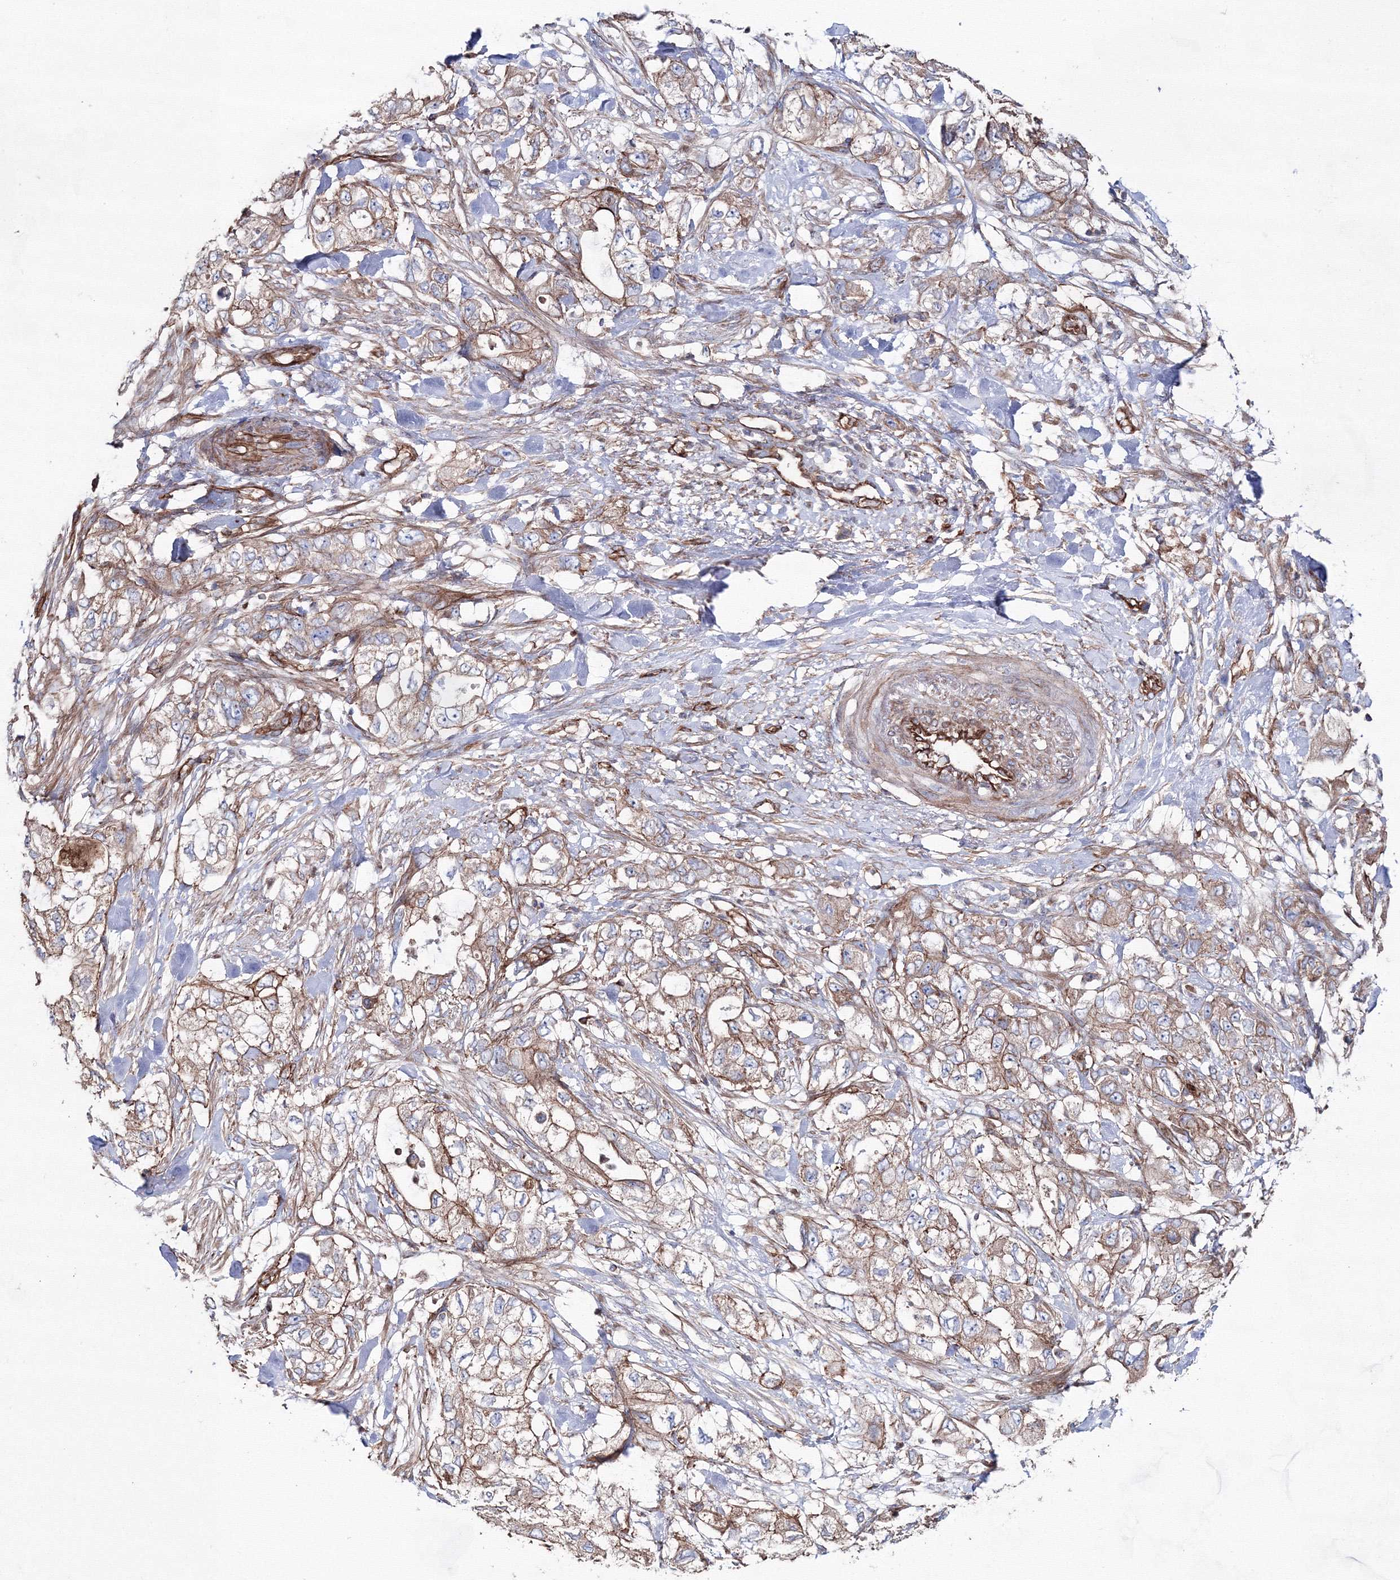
{"staining": {"intensity": "moderate", "quantity": "25%-75%", "location": "cytoplasmic/membranous"}, "tissue": "pancreatic cancer", "cell_type": "Tumor cells", "image_type": "cancer", "snomed": [{"axis": "morphology", "description": "Adenocarcinoma, NOS"}, {"axis": "topography", "description": "Pancreas"}], "caption": "Human adenocarcinoma (pancreatic) stained for a protein (brown) demonstrates moderate cytoplasmic/membranous positive staining in about 25%-75% of tumor cells.", "gene": "ANKRD37", "patient": {"sex": "female", "age": 73}}